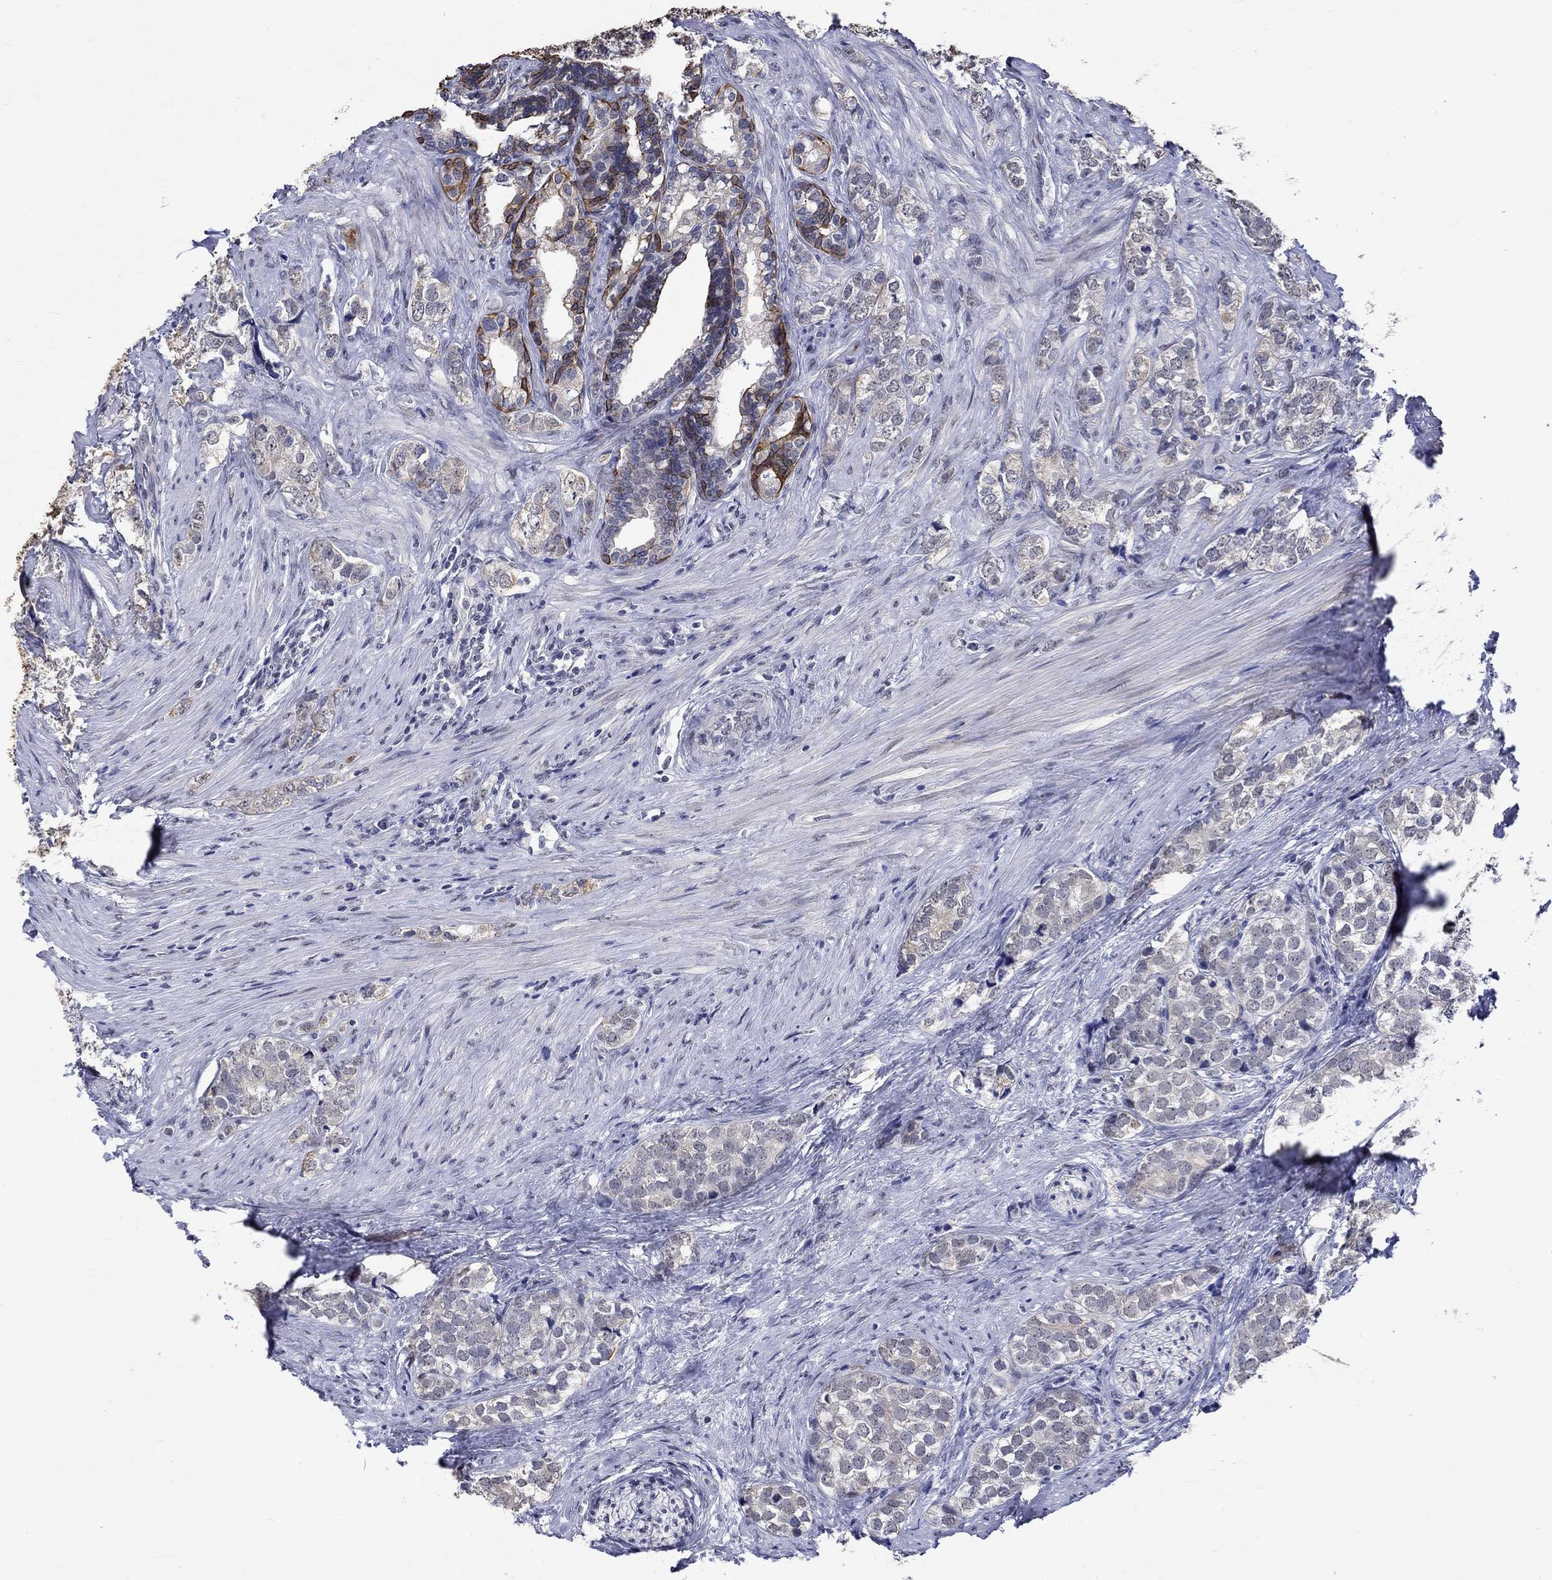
{"staining": {"intensity": "negative", "quantity": "none", "location": "none"}, "tissue": "prostate cancer", "cell_type": "Tumor cells", "image_type": "cancer", "snomed": [{"axis": "morphology", "description": "Adenocarcinoma, NOS"}, {"axis": "topography", "description": "Prostate and seminal vesicle, NOS"}], "caption": "Immunohistochemistry image of neoplastic tissue: human prostate cancer (adenocarcinoma) stained with DAB displays no significant protein expression in tumor cells. (IHC, brightfield microscopy, high magnification).", "gene": "DDX3Y", "patient": {"sex": "male", "age": 63}}